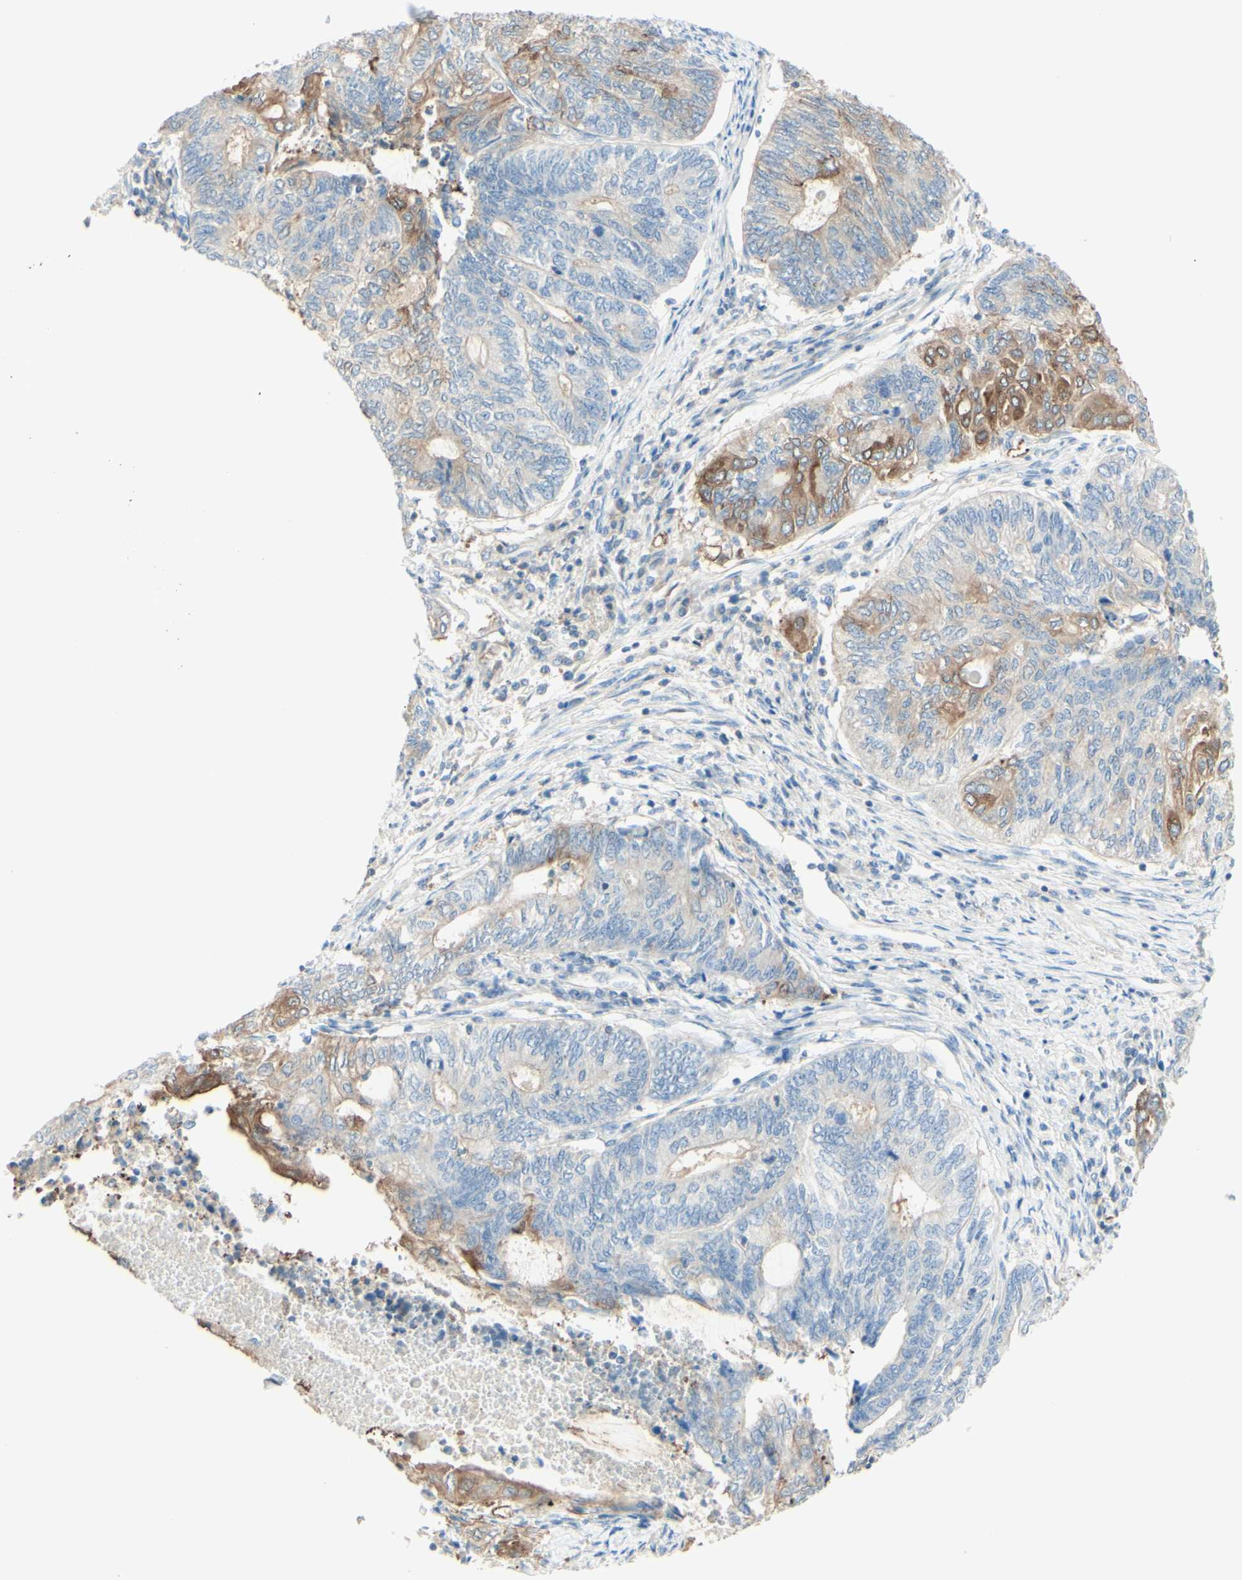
{"staining": {"intensity": "moderate", "quantity": "<25%", "location": "cytoplasmic/membranous"}, "tissue": "endometrial cancer", "cell_type": "Tumor cells", "image_type": "cancer", "snomed": [{"axis": "morphology", "description": "Adenocarcinoma, NOS"}, {"axis": "topography", "description": "Uterus"}, {"axis": "topography", "description": "Endometrium"}], "caption": "A high-resolution photomicrograph shows immunohistochemistry staining of endometrial adenocarcinoma, which shows moderate cytoplasmic/membranous positivity in about <25% of tumor cells.", "gene": "MTM1", "patient": {"sex": "female", "age": 70}}